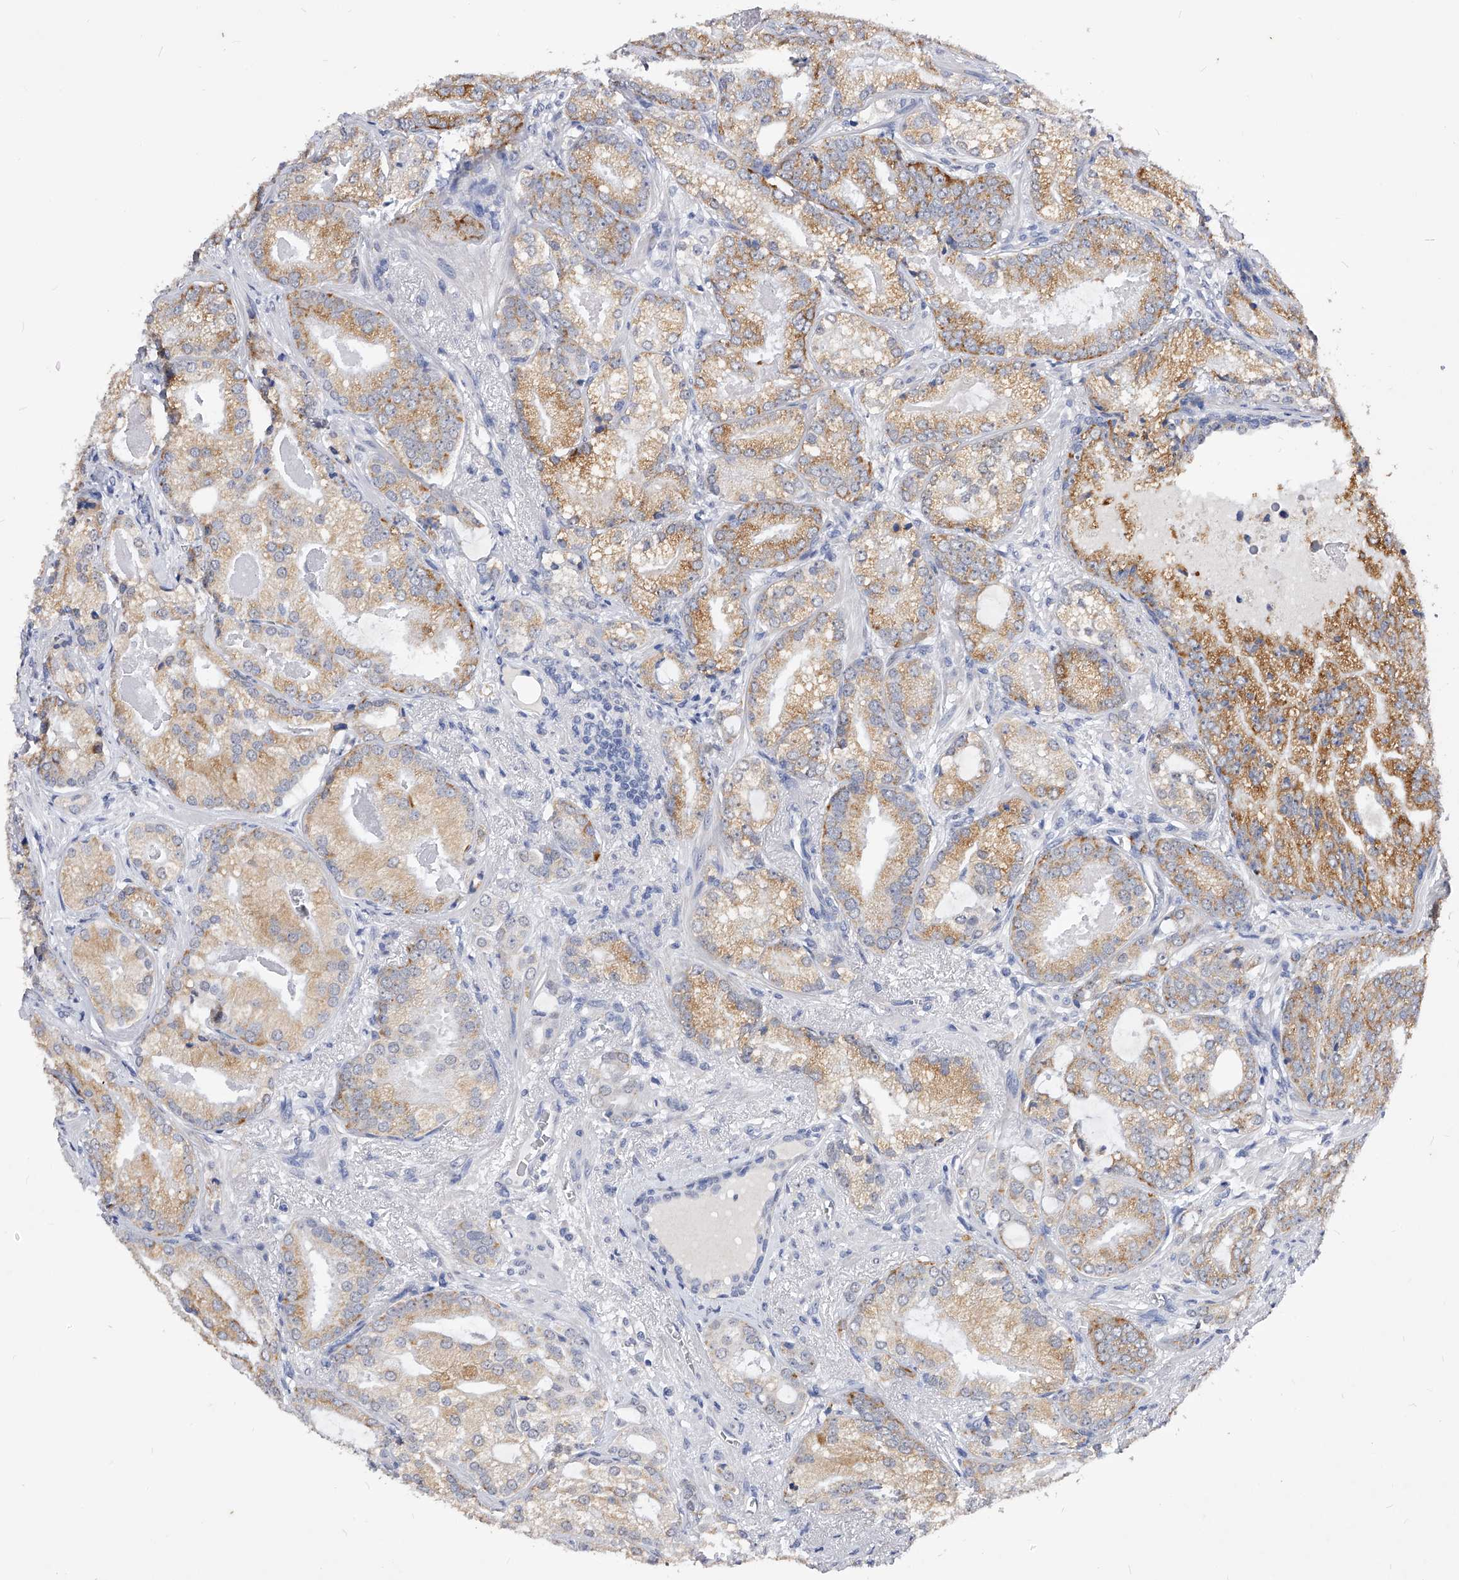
{"staining": {"intensity": "moderate", "quantity": ">75%", "location": "cytoplasmic/membranous"}, "tissue": "prostate cancer", "cell_type": "Tumor cells", "image_type": "cancer", "snomed": [{"axis": "morphology", "description": "Normal morphology"}, {"axis": "morphology", "description": "Adenocarcinoma, Low grade"}, {"axis": "topography", "description": "Prostate"}], "caption": "This micrograph reveals immunohistochemistry (IHC) staining of human prostate low-grade adenocarcinoma, with medium moderate cytoplasmic/membranous staining in approximately >75% of tumor cells.", "gene": "ZNF529", "patient": {"sex": "male", "age": 72}}